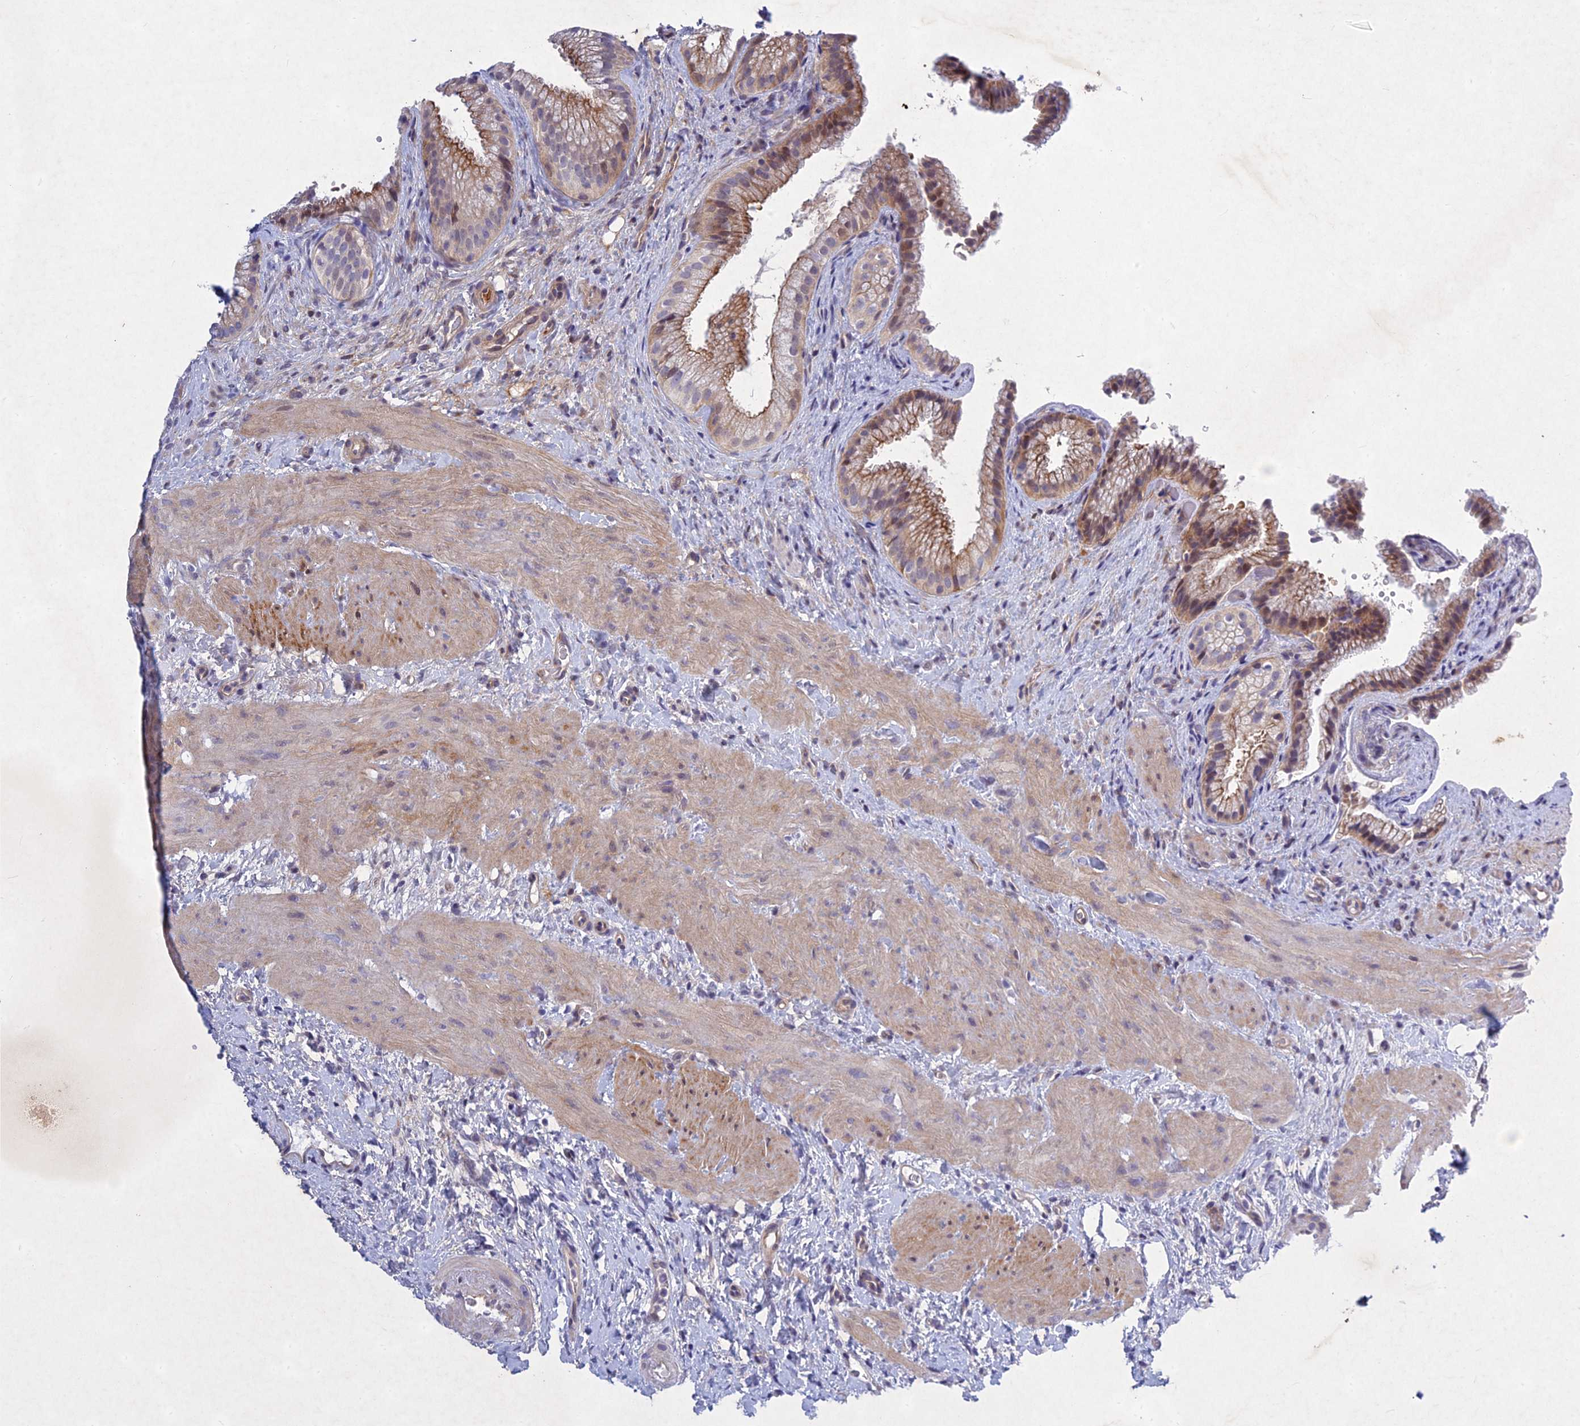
{"staining": {"intensity": "weak", "quantity": ">75%", "location": "cytoplasmic/membranous"}, "tissue": "gallbladder", "cell_type": "Glandular cells", "image_type": "normal", "snomed": [{"axis": "morphology", "description": "Normal tissue, NOS"}, {"axis": "topography", "description": "Gallbladder"}], "caption": "Gallbladder stained with immunohistochemistry (IHC) displays weak cytoplasmic/membranous positivity in approximately >75% of glandular cells.", "gene": "PTHLH", "patient": {"sex": "female", "age": 64}}